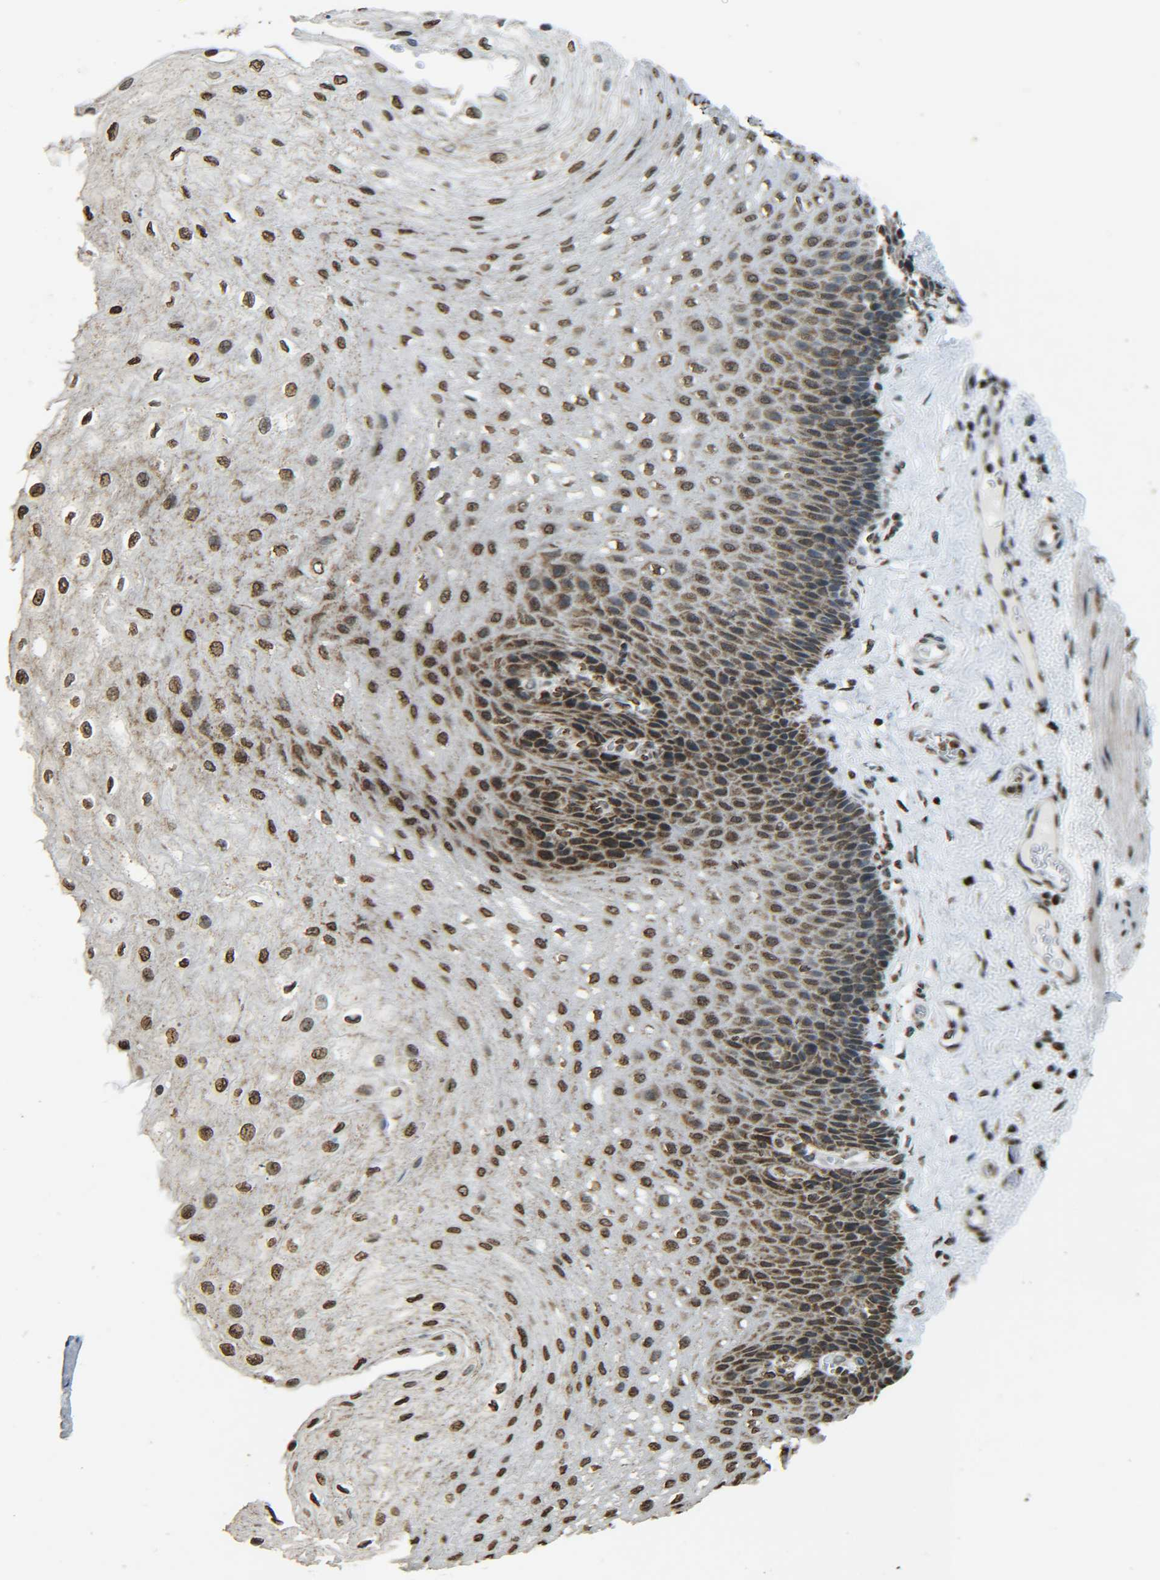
{"staining": {"intensity": "strong", "quantity": ">75%", "location": "nuclear"}, "tissue": "esophagus", "cell_type": "Squamous epithelial cells", "image_type": "normal", "snomed": [{"axis": "morphology", "description": "Normal tissue, NOS"}, {"axis": "topography", "description": "Esophagus"}], "caption": "A micrograph of human esophagus stained for a protein reveals strong nuclear brown staining in squamous epithelial cells.", "gene": "NEUROG2", "patient": {"sex": "female", "age": 72}}